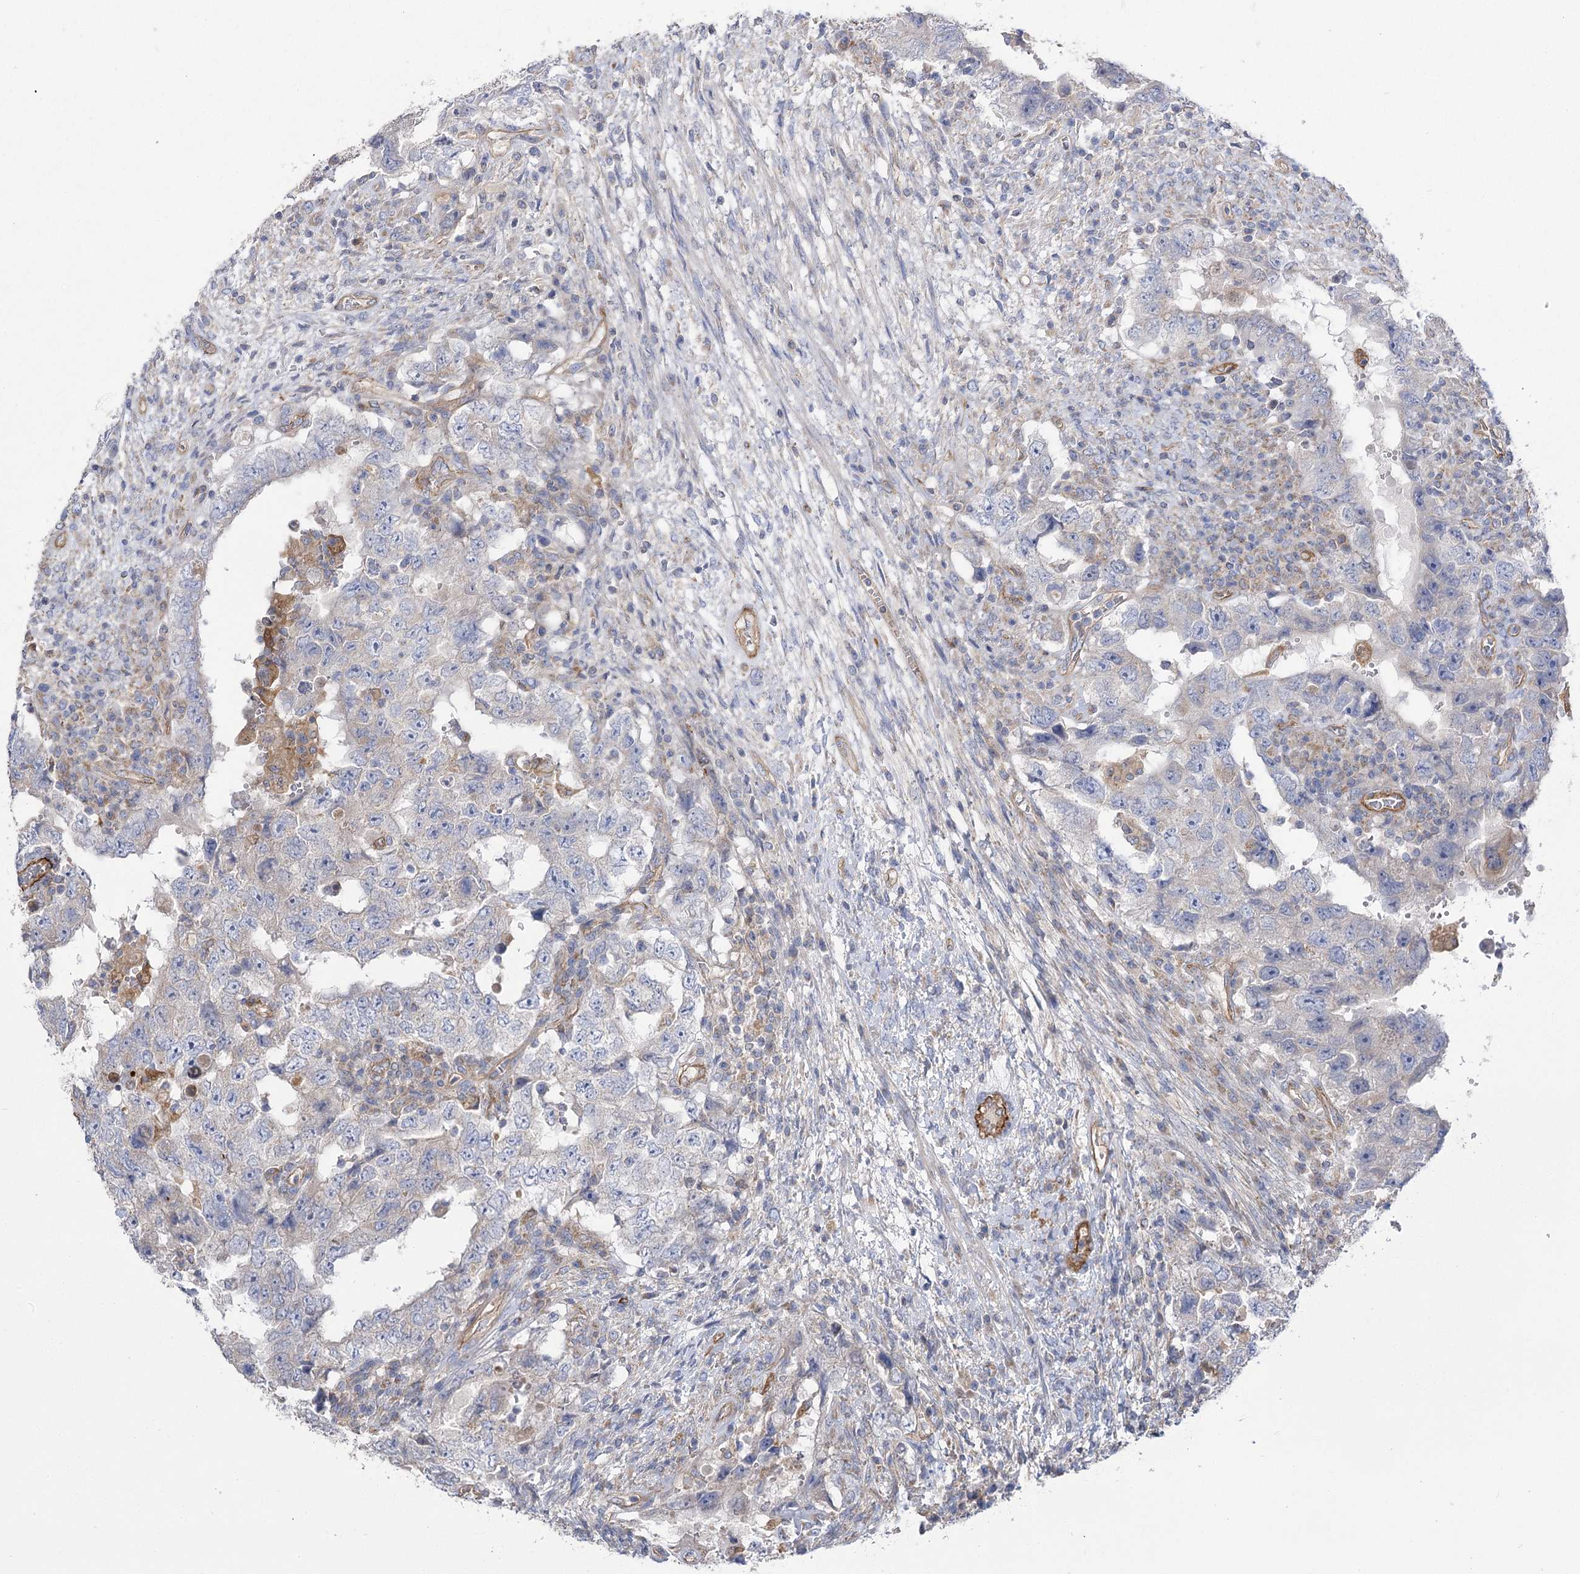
{"staining": {"intensity": "negative", "quantity": "none", "location": "none"}, "tissue": "testis cancer", "cell_type": "Tumor cells", "image_type": "cancer", "snomed": [{"axis": "morphology", "description": "Carcinoma, Embryonal, NOS"}, {"axis": "topography", "description": "Testis"}], "caption": "The micrograph displays no significant staining in tumor cells of testis embryonal carcinoma. Brightfield microscopy of immunohistochemistry stained with DAB (brown) and hematoxylin (blue), captured at high magnification.", "gene": "RMDN2", "patient": {"sex": "male", "age": 26}}